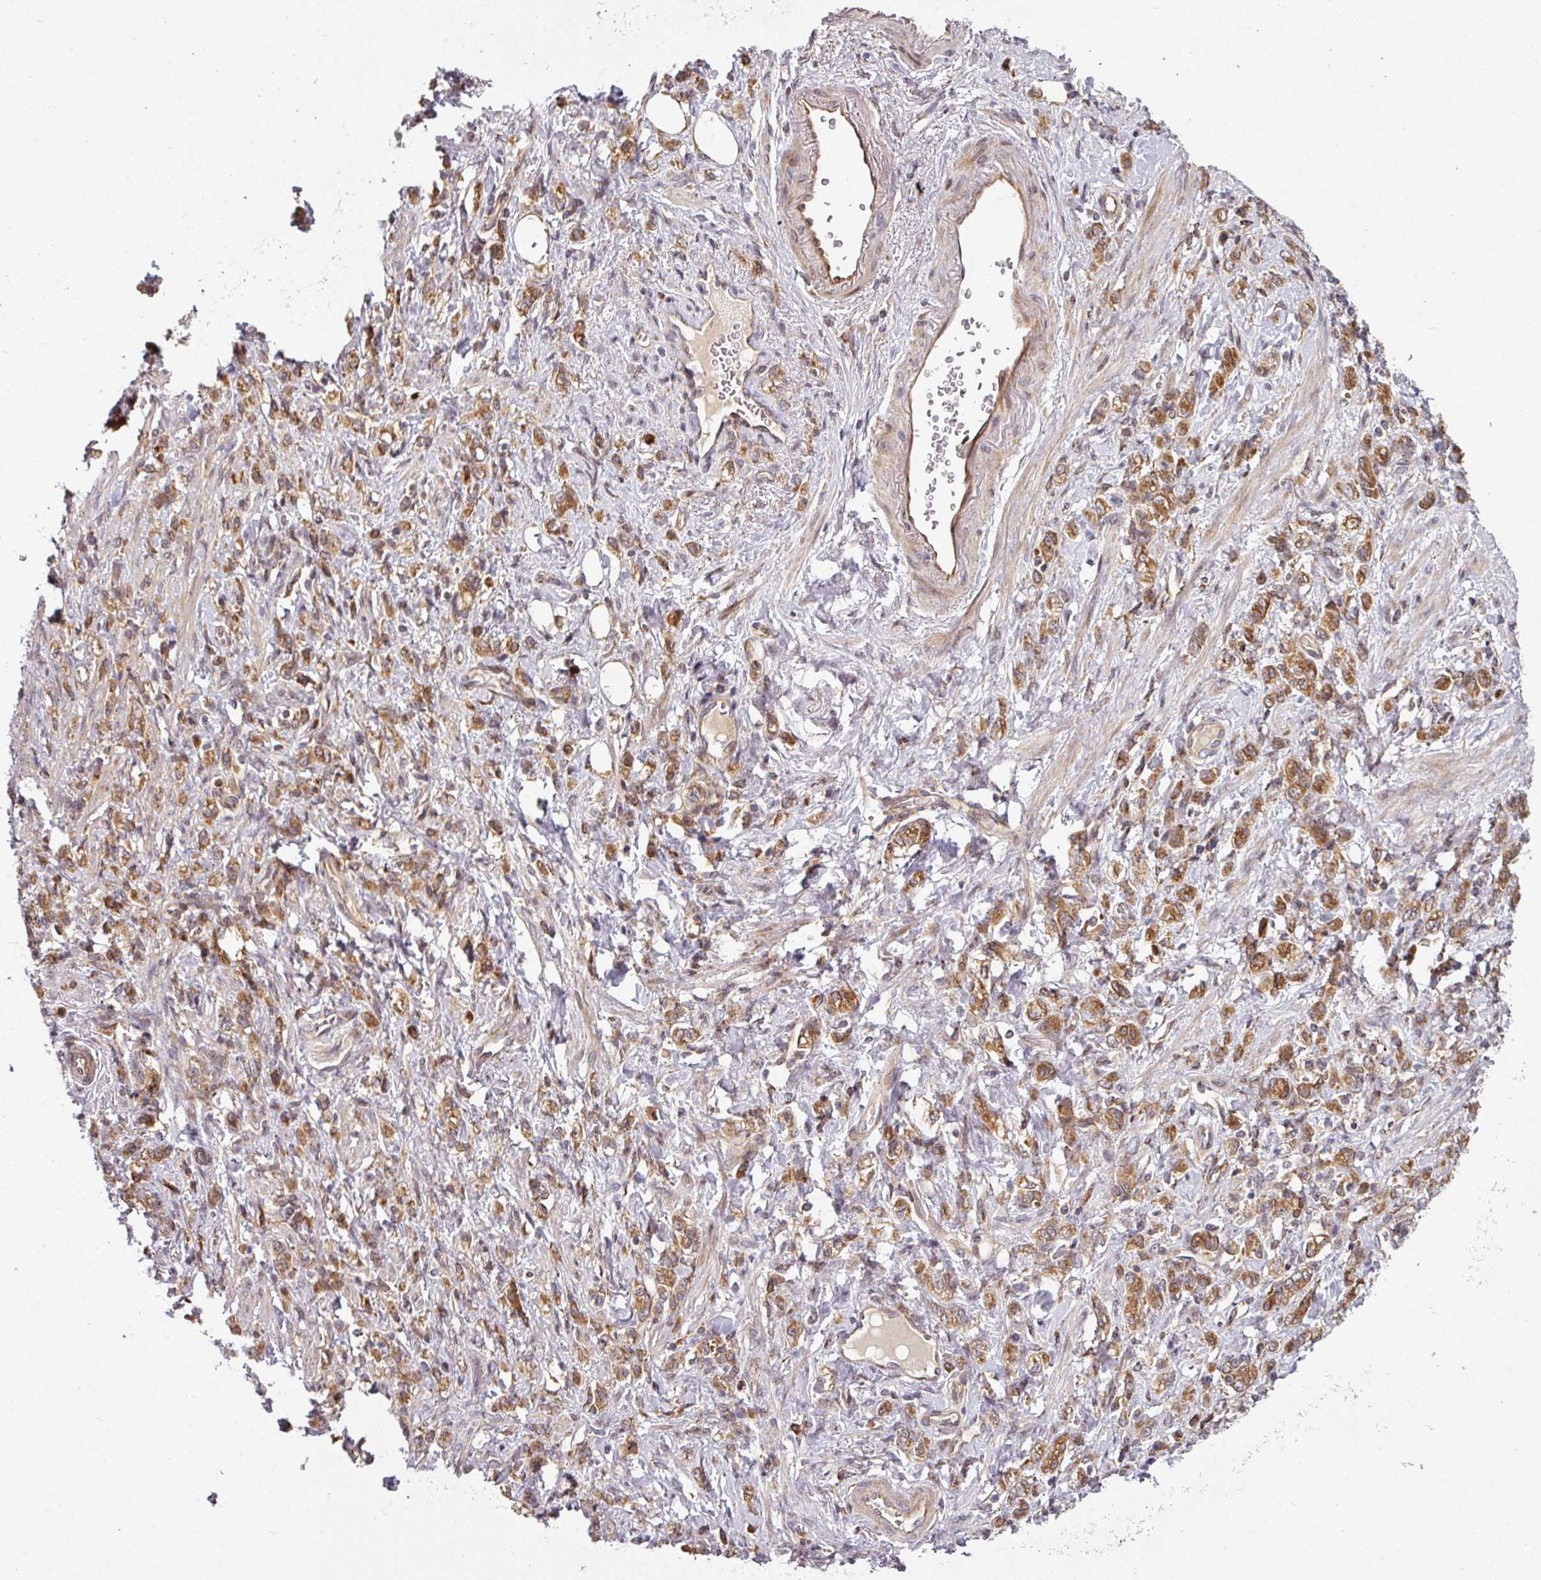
{"staining": {"intensity": "moderate", "quantity": ">75%", "location": "cytoplasmic/membranous"}, "tissue": "stomach cancer", "cell_type": "Tumor cells", "image_type": "cancer", "snomed": [{"axis": "morphology", "description": "Adenocarcinoma, NOS"}, {"axis": "topography", "description": "Stomach"}], "caption": "This photomicrograph shows immunohistochemistry (IHC) staining of stomach adenocarcinoma, with medium moderate cytoplasmic/membranous expression in approximately >75% of tumor cells.", "gene": "RAB5A", "patient": {"sex": "male", "age": 77}}